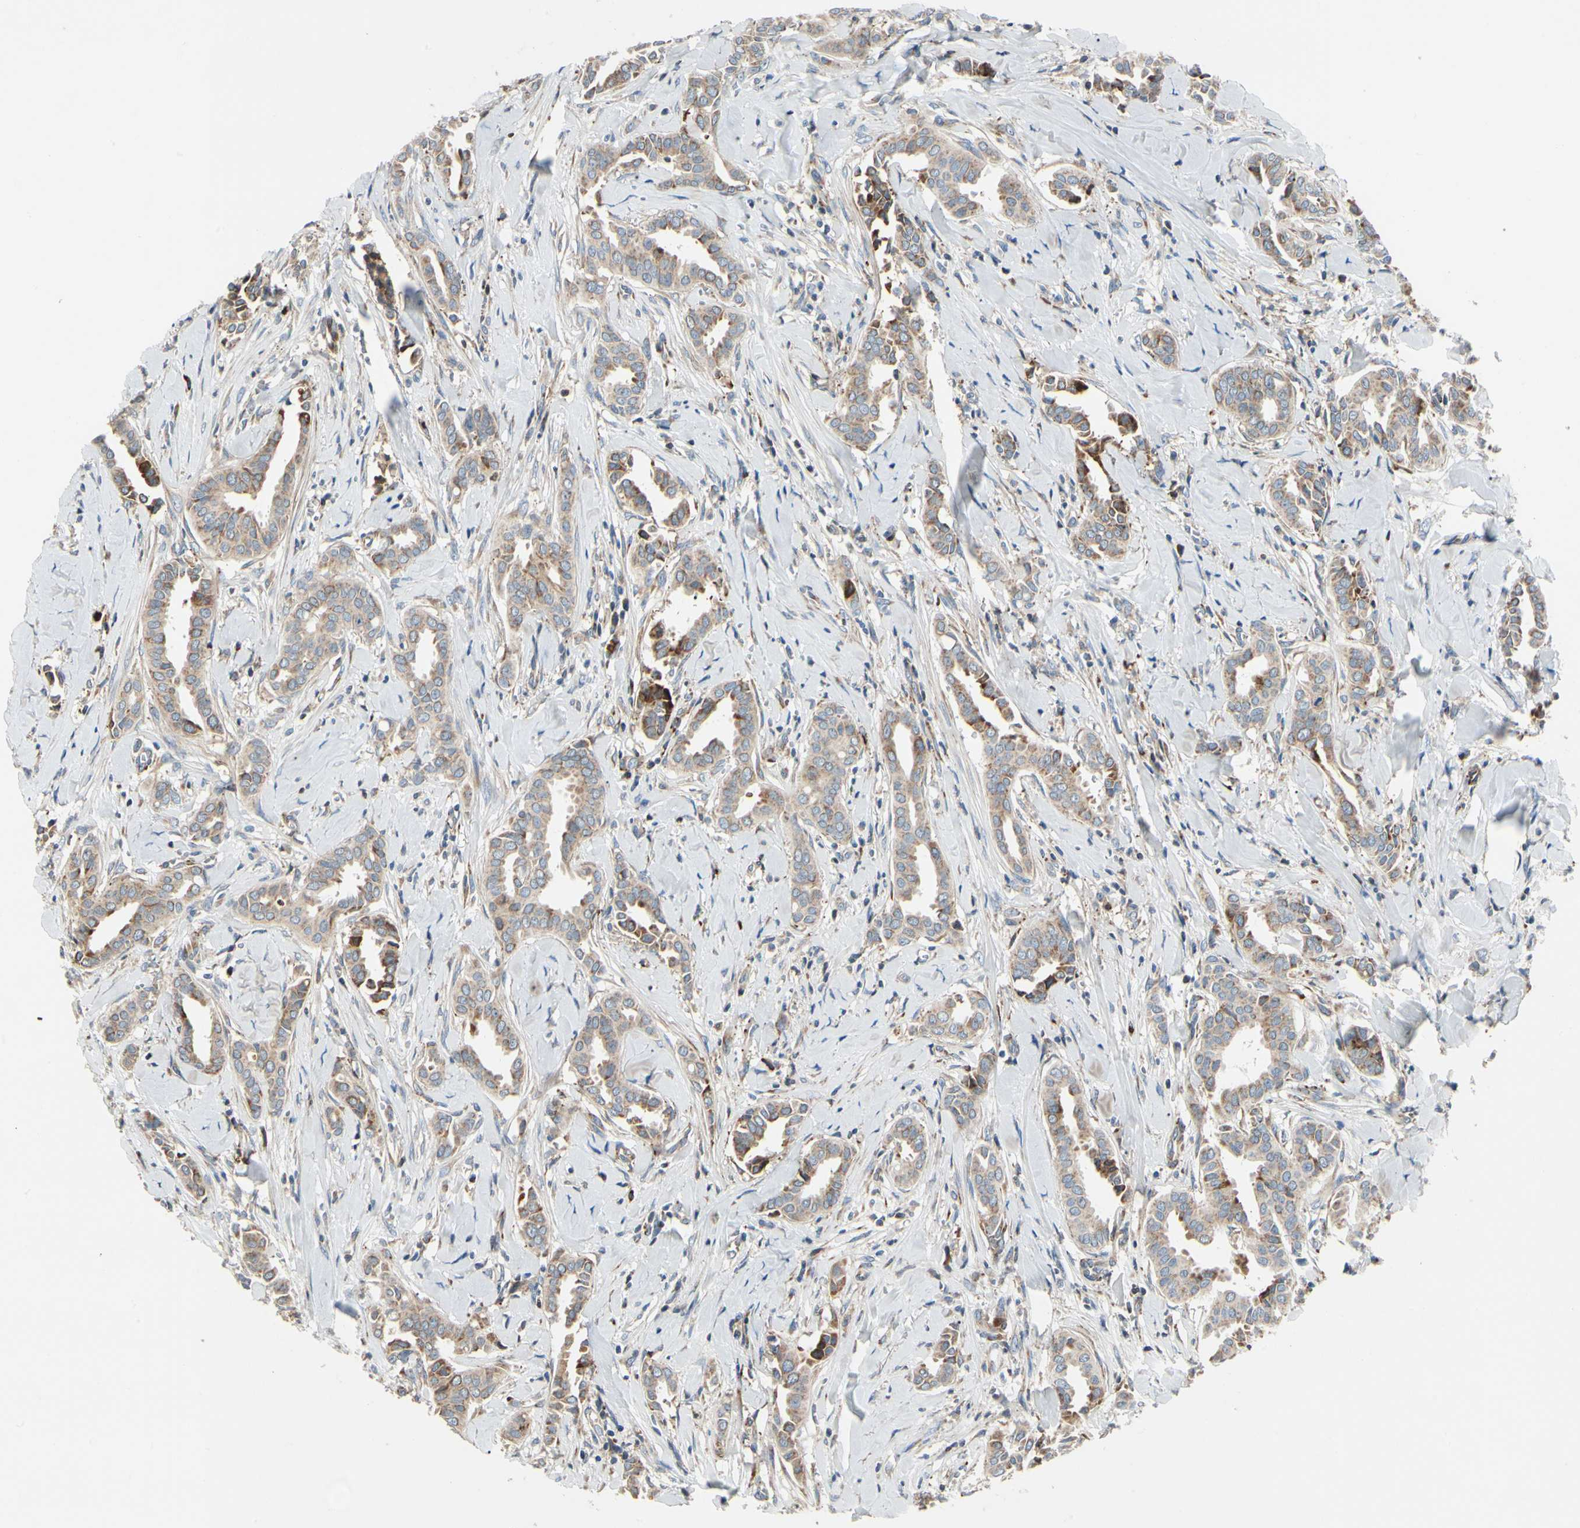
{"staining": {"intensity": "weak", "quantity": ">75%", "location": "cytoplasmic/membranous"}, "tissue": "head and neck cancer", "cell_type": "Tumor cells", "image_type": "cancer", "snomed": [{"axis": "morphology", "description": "Adenocarcinoma, NOS"}, {"axis": "topography", "description": "Salivary gland"}, {"axis": "topography", "description": "Head-Neck"}], "caption": "DAB (3,3'-diaminobenzidine) immunohistochemical staining of head and neck cancer (adenocarcinoma) displays weak cytoplasmic/membranous protein expression in about >75% of tumor cells.", "gene": "MRPL9", "patient": {"sex": "female", "age": 59}}